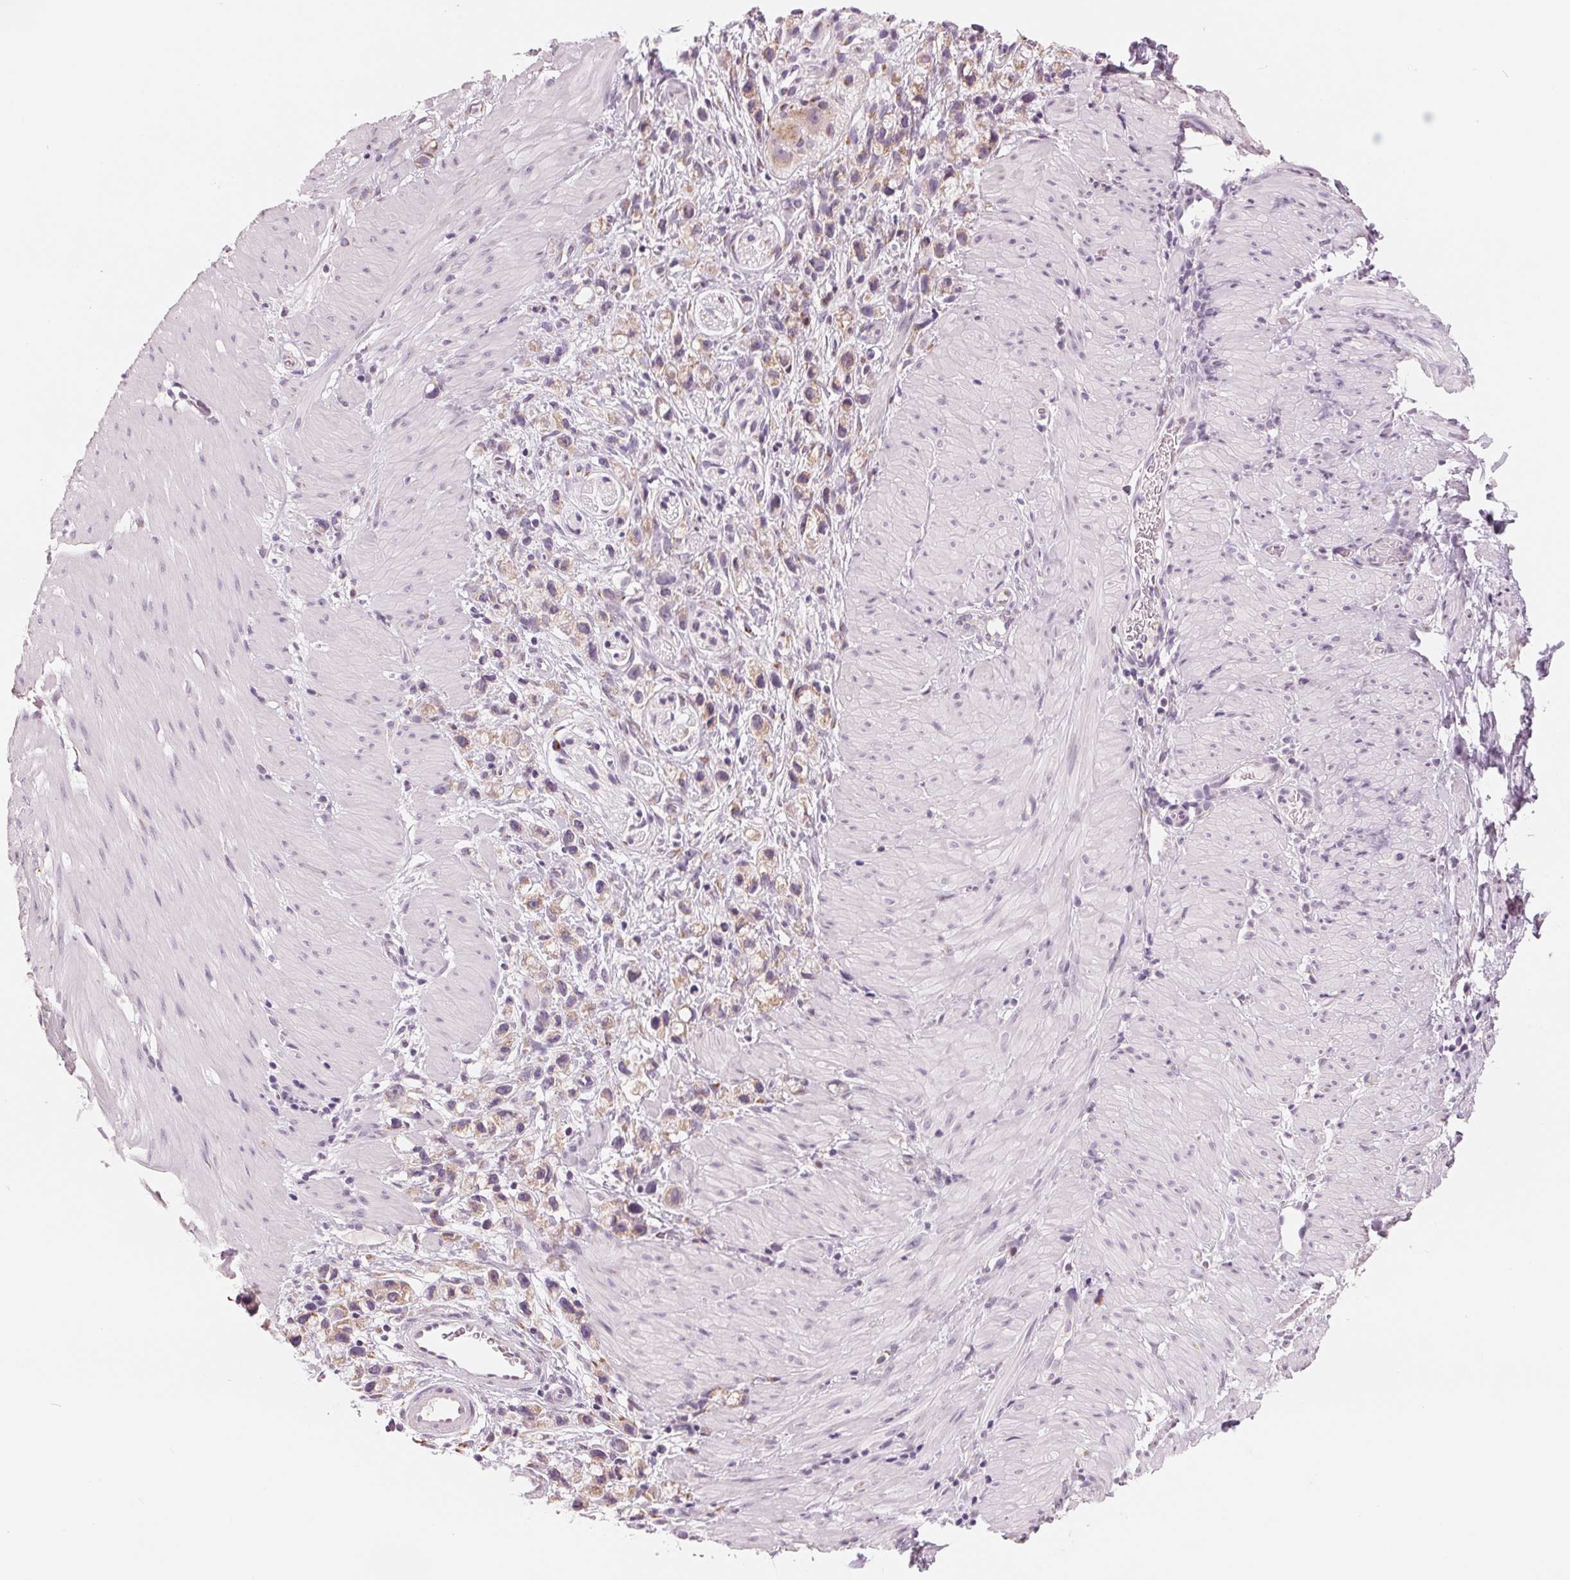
{"staining": {"intensity": "weak", "quantity": "<25%", "location": "cytoplasmic/membranous"}, "tissue": "stomach cancer", "cell_type": "Tumor cells", "image_type": "cancer", "snomed": [{"axis": "morphology", "description": "Adenocarcinoma, NOS"}, {"axis": "topography", "description": "Stomach"}], "caption": "Histopathology image shows no protein expression in tumor cells of stomach cancer tissue.", "gene": "IL9R", "patient": {"sex": "female", "age": 59}}